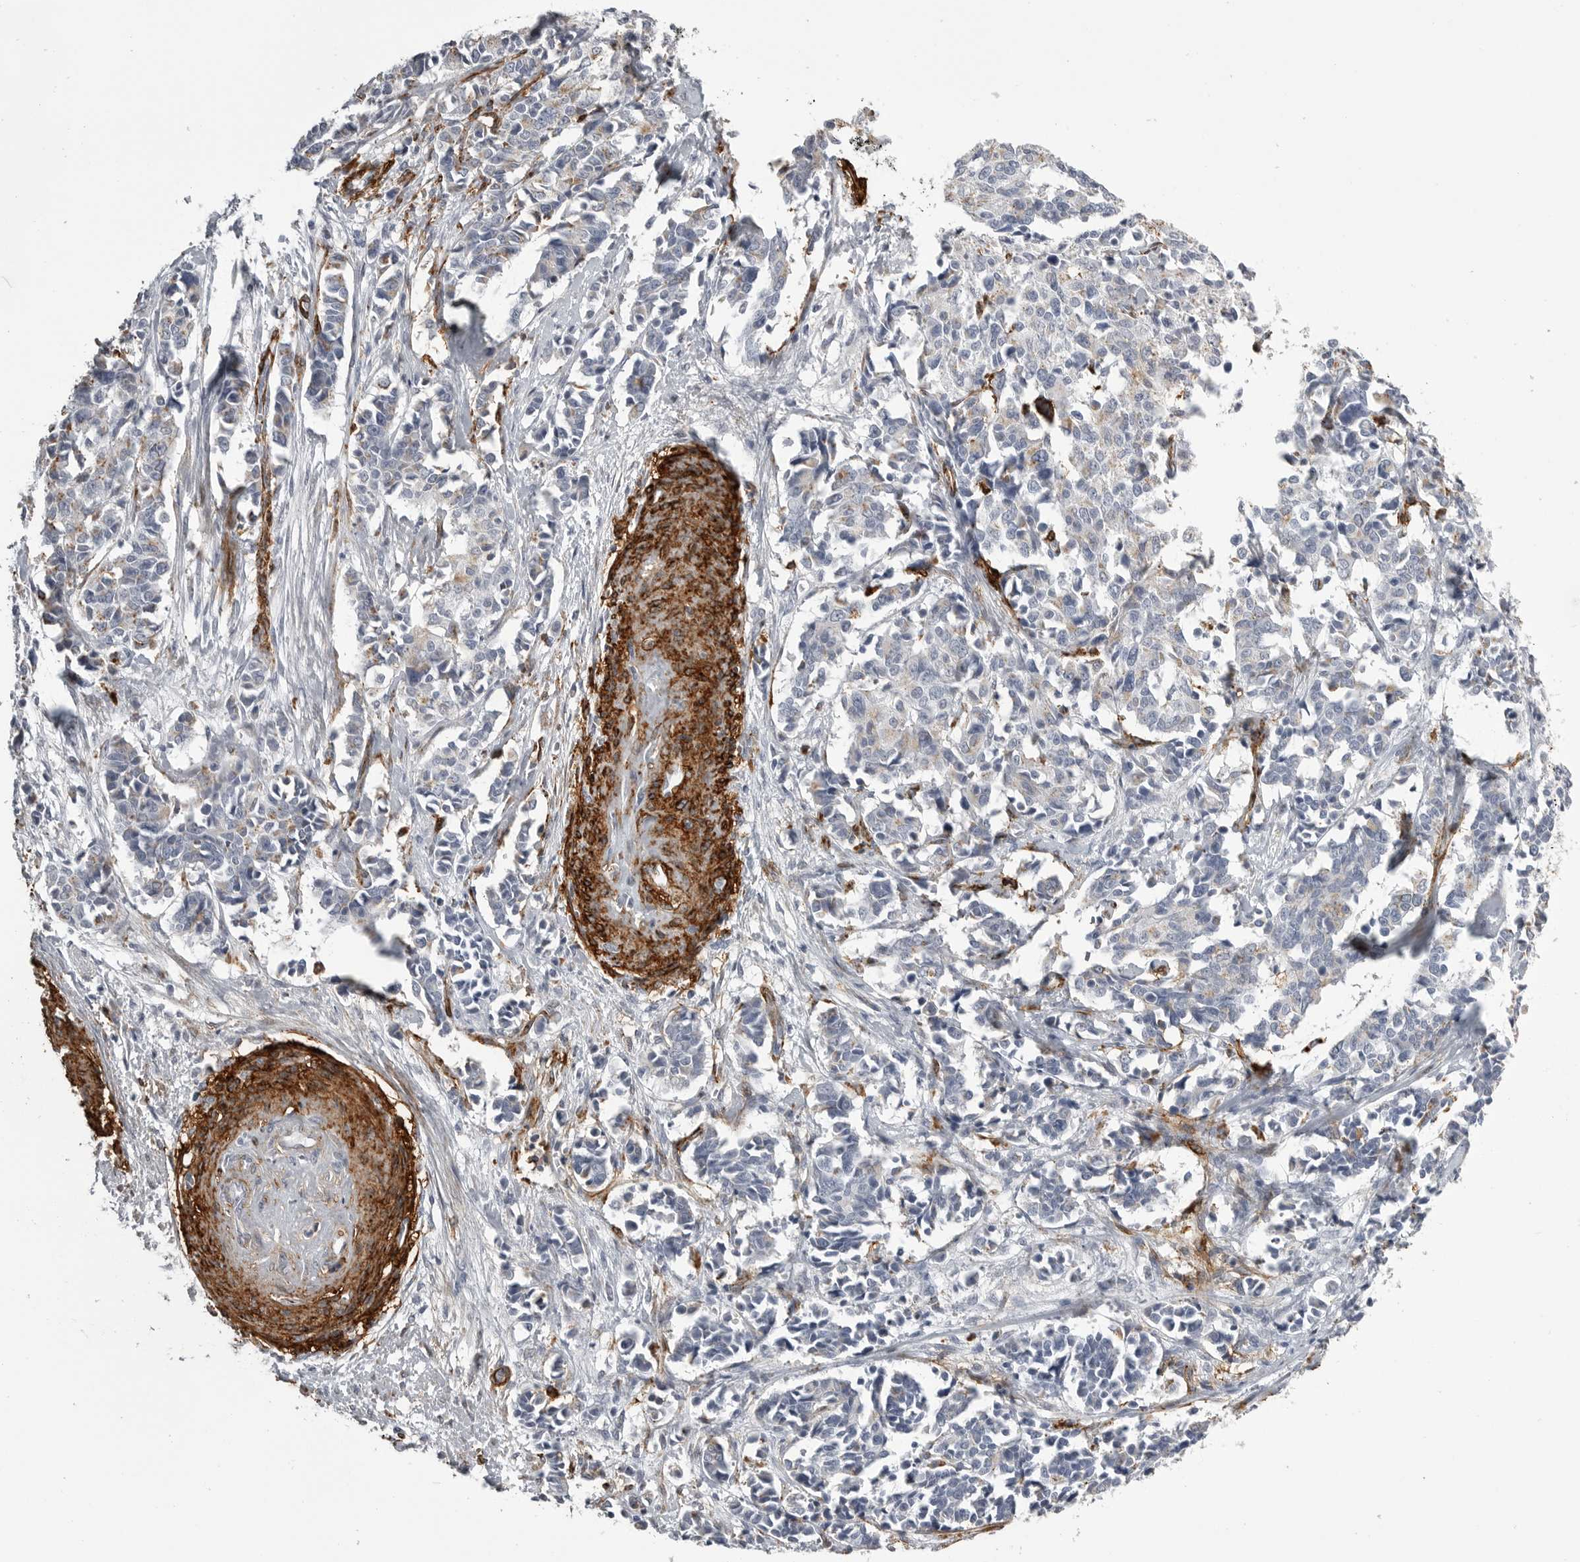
{"staining": {"intensity": "negative", "quantity": "none", "location": "none"}, "tissue": "cervical cancer", "cell_type": "Tumor cells", "image_type": "cancer", "snomed": [{"axis": "morphology", "description": "Normal tissue, NOS"}, {"axis": "morphology", "description": "Squamous cell carcinoma, NOS"}, {"axis": "topography", "description": "Cervix"}], "caption": "High power microscopy histopathology image of an IHC image of cervical squamous cell carcinoma, revealing no significant expression in tumor cells.", "gene": "AOC3", "patient": {"sex": "female", "age": 35}}